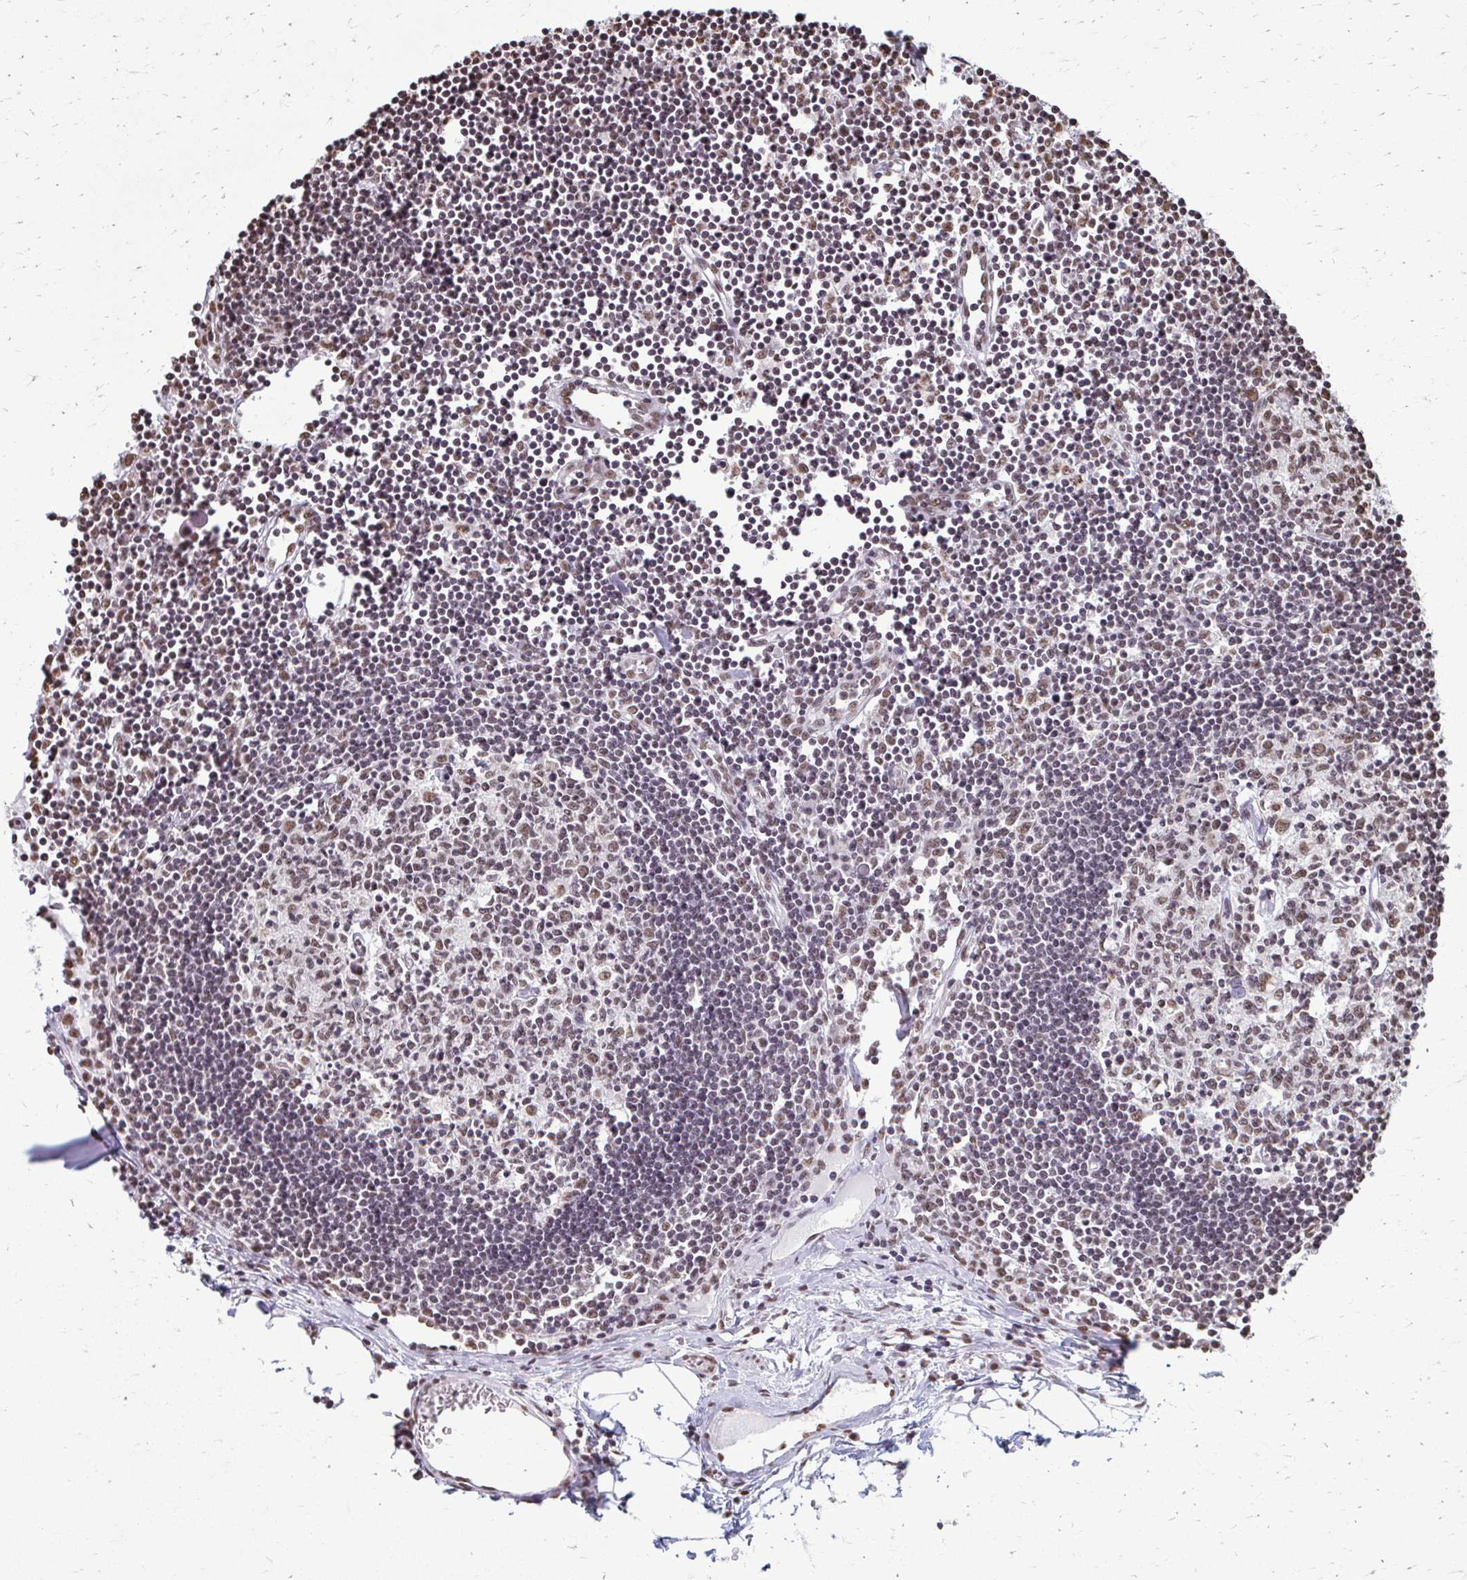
{"staining": {"intensity": "moderate", "quantity": "25%-75%", "location": "nuclear"}, "tissue": "lymph node", "cell_type": "Germinal center cells", "image_type": "normal", "snomed": [{"axis": "morphology", "description": "Normal tissue, NOS"}, {"axis": "topography", "description": "Lymph node"}], "caption": "High-power microscopy captured an immunohistochemistry (IHC) histopathology image of unremarkable lymph node, revealing moderate nuclear staining in approximately 25%-75% of germinal center cells. (DAB (3,3'-diaminobenzidine) IHC with brightfield microscopy, high magnification).", "gene": "SNRPA", "patient": {"sex": "female", "age": 65}}